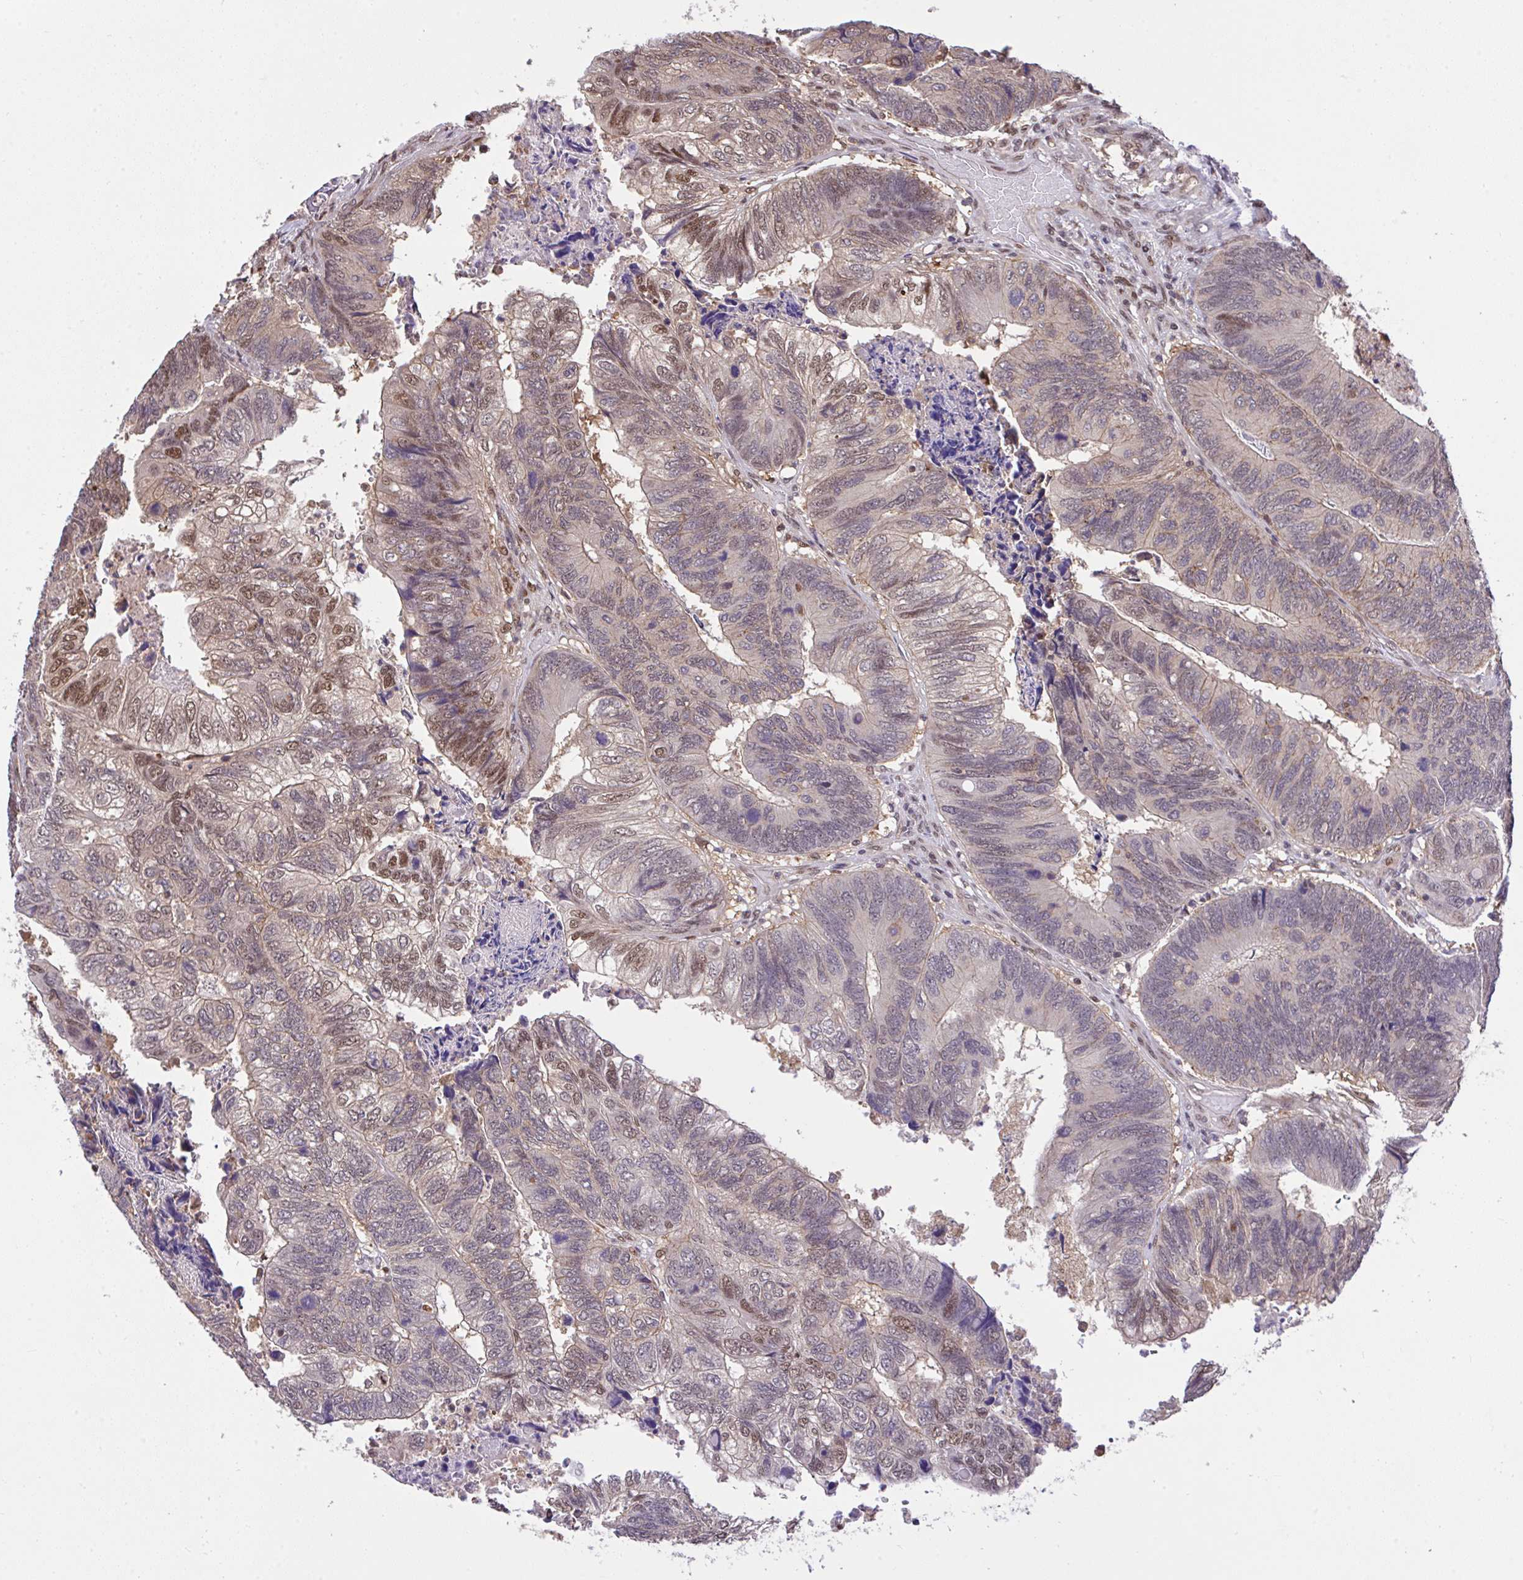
{"staining": {"intensity": "moderate", "quantity": "<25%", "location": "cytoplasmic/membranous,nuclear"}, "tissue": "colorectal cancer", "cell_type": "Tumor cells", "image_type": "cancer", "snomed": [{"axis": "morphology", "description": "Adenocarcinoma, NOS"}, {"axis": "topography", "description": "Colon"}], "caption": "A histopathology image showing moderate cytoplasmic/membranous and nuclear staining in approximately <25% of tumor cells in colorectal adenocarcinoma, as visualized by brown immunohistochemical staining.", "gene": "GLIS3", "patient": {"sex": "female", "age": 67}}